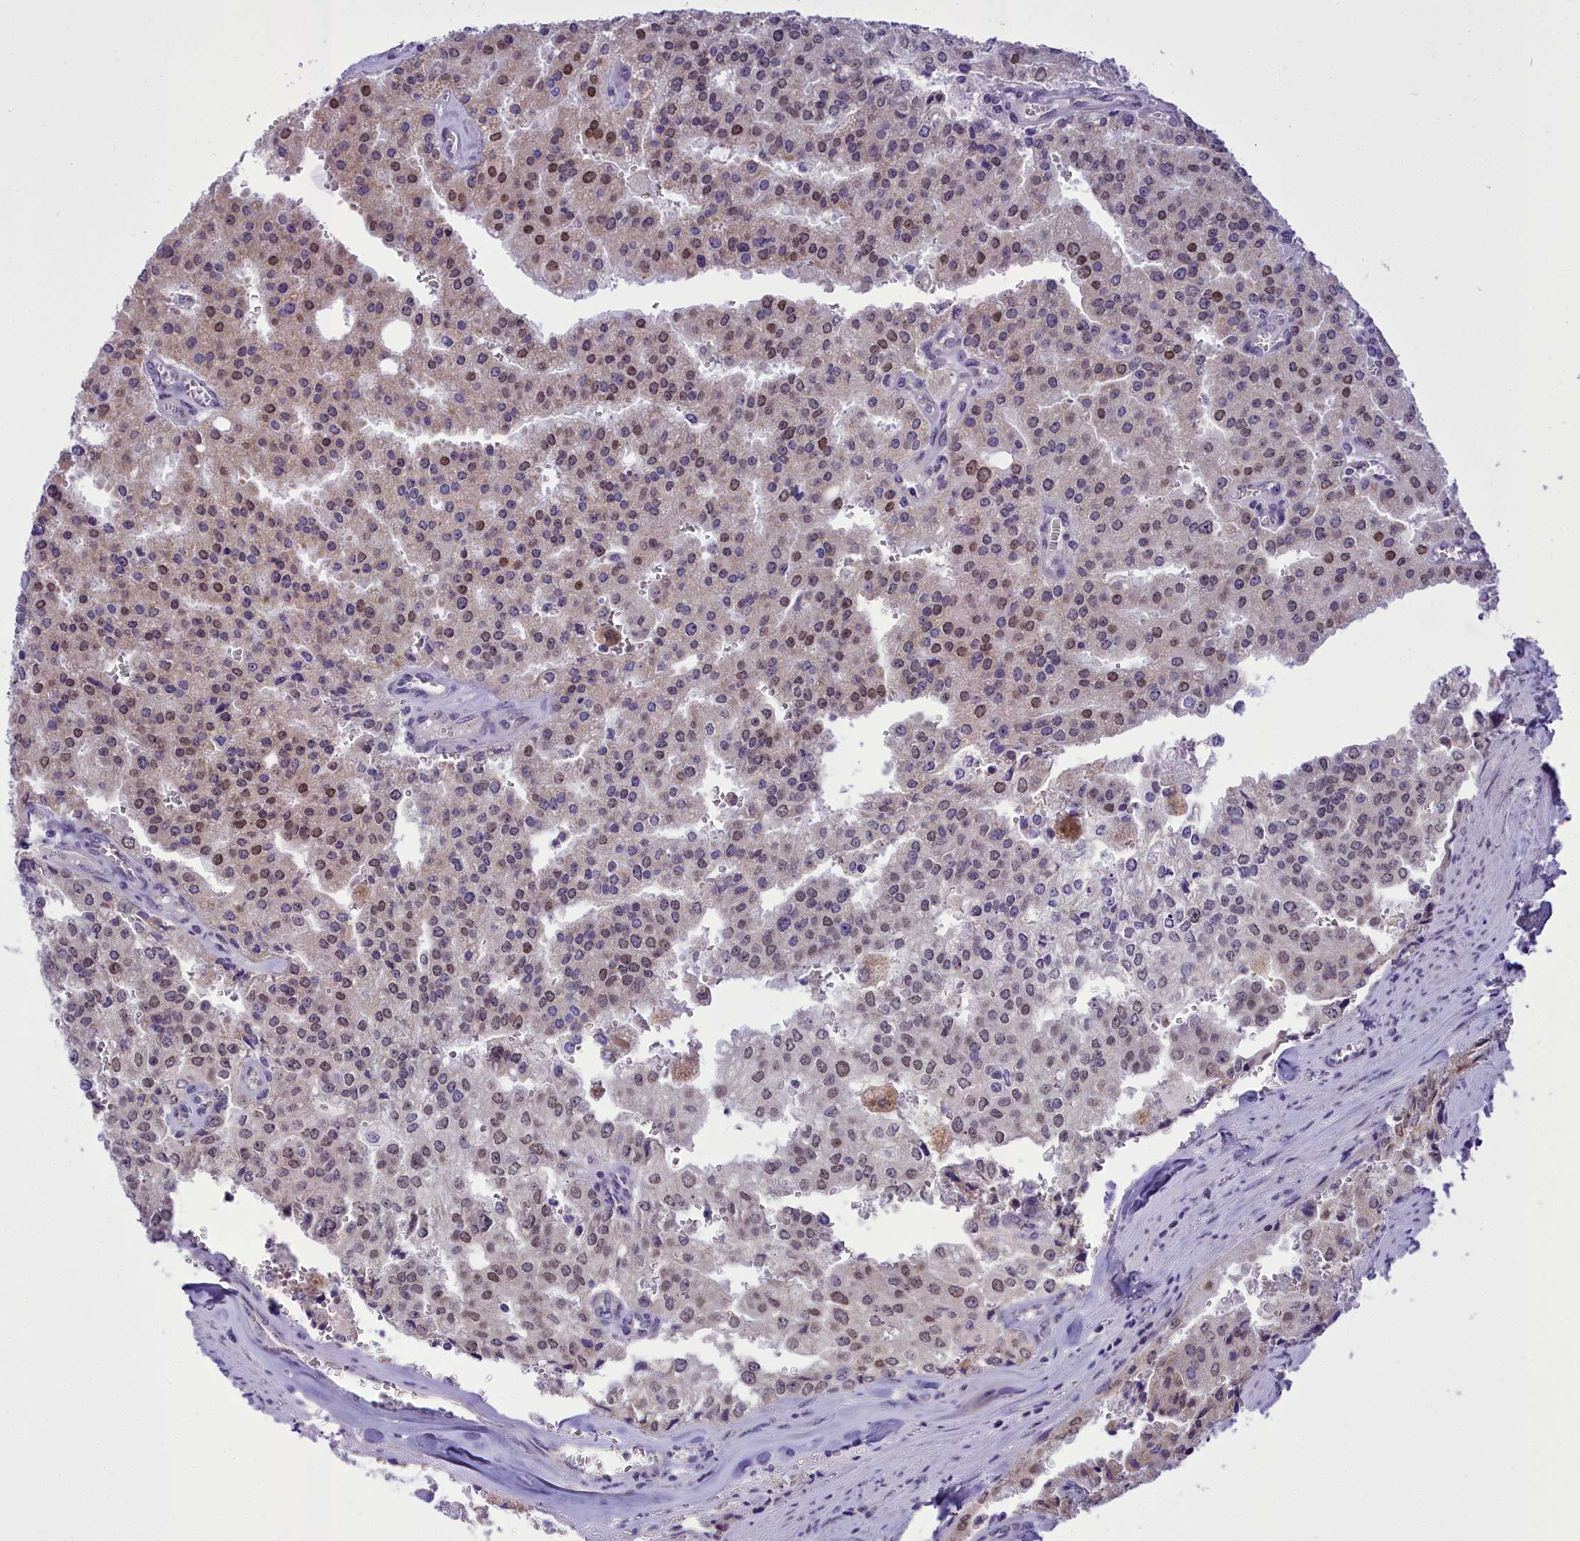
{"staining": {"intensity": "weak", "quantity": ">75%", "location": "nuclear"}, "tissue": "prostate cancer", "cell_type": "Tumor cells", "image_type": "cancer", "snomed": [{"axis": "morphology", "description": "Adenocarcinoma, High grade"}, {"axis": "topography", "description": "Prostate"}], "caption": "Immunohistochemistry (IHC) (DAB) staining of human prostate adenocarcinoma (high-grade) displays weak nuclear protein positivity in about >75% of tumor cells. (DAB IHC, brown staining for protein, blue staining for nuclei).", "gene": "B9D2", "patient": {"sex": "male", "age": 68}}